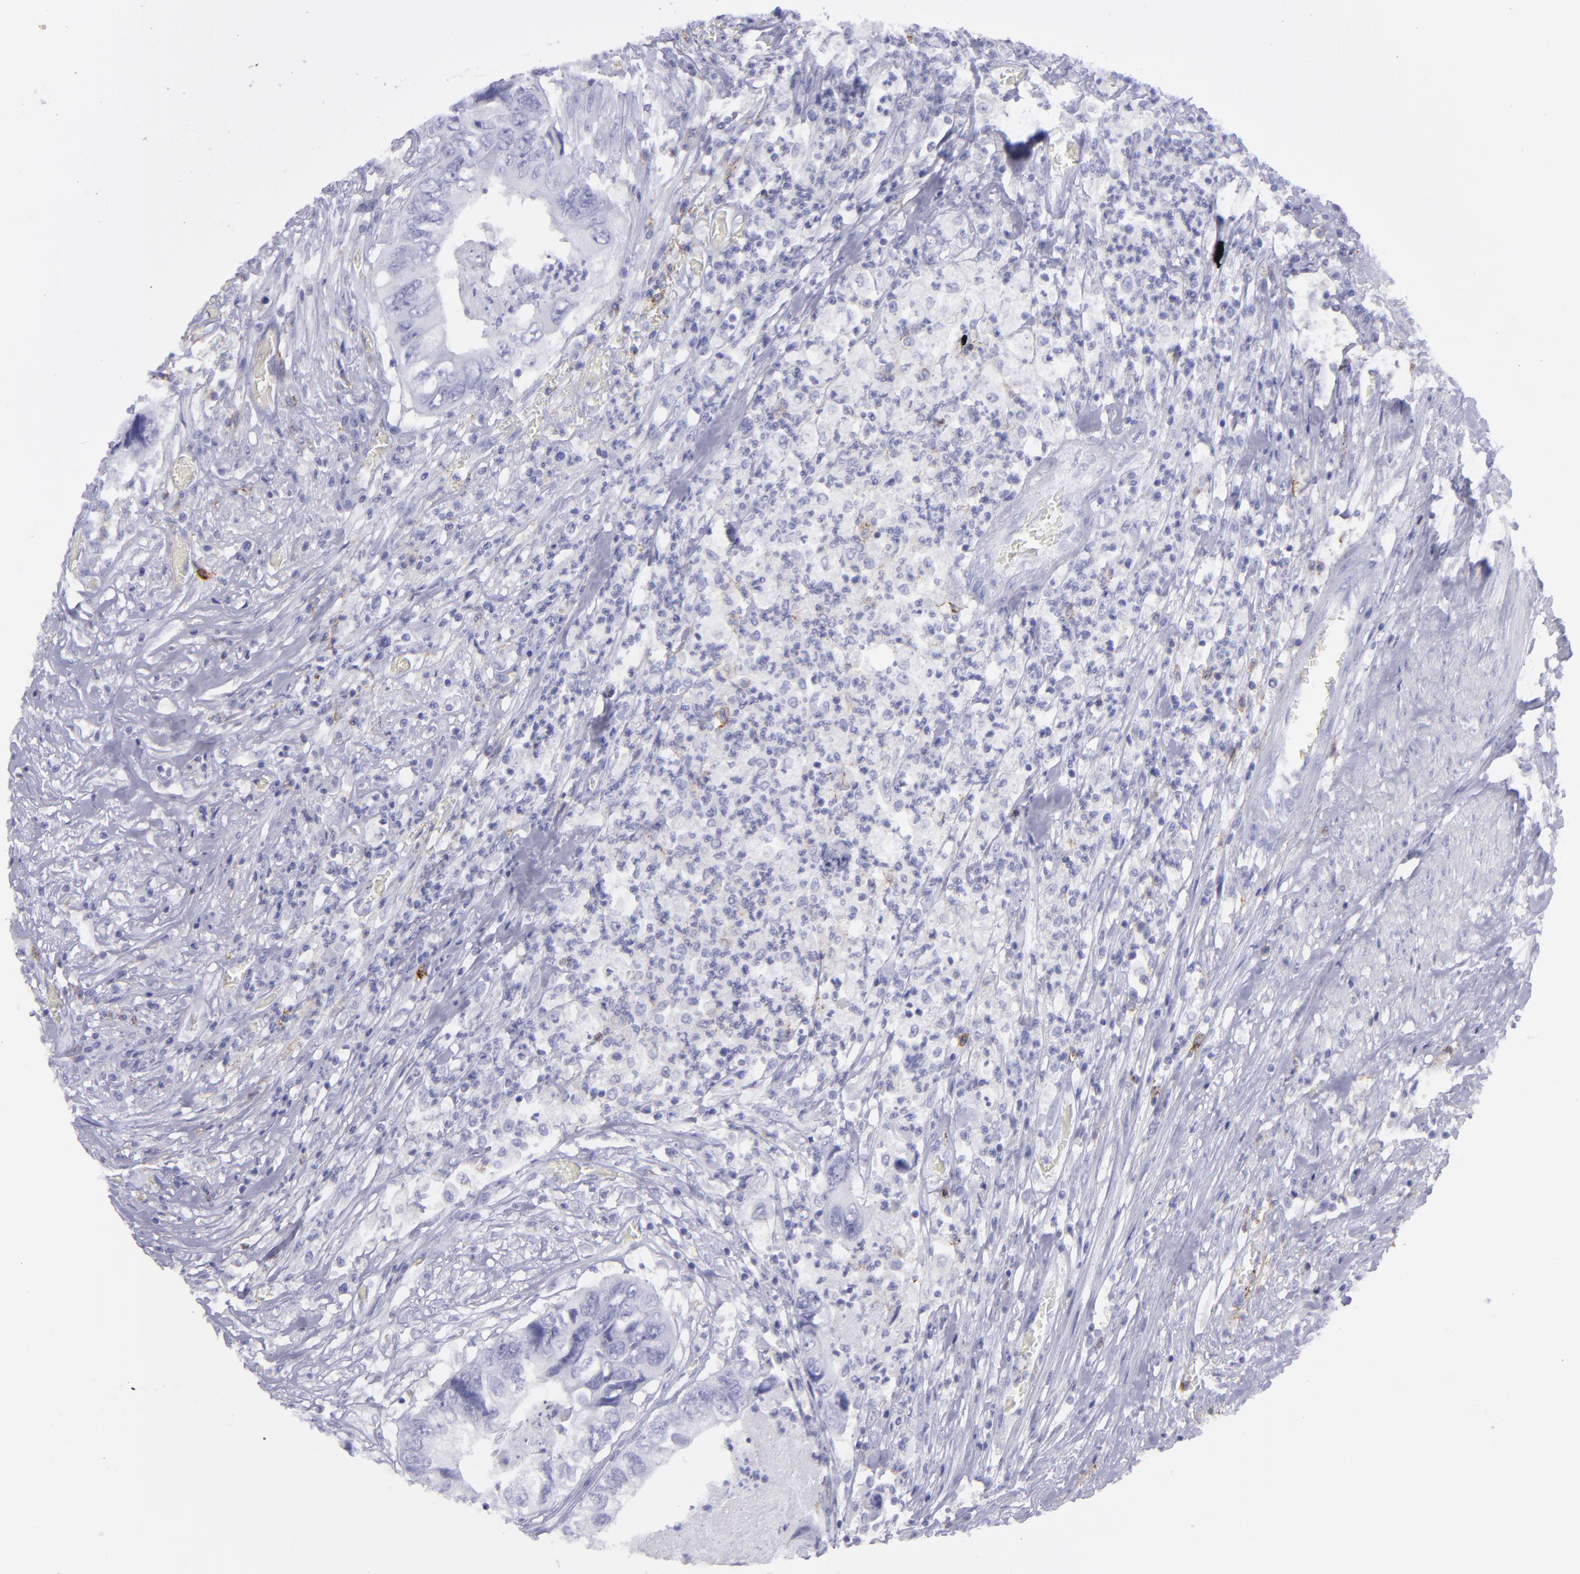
{"staining": {"intensity": "negative", "quantity": "none", "location": "none"}, "tissue": "colorectal cancer", "cell_type": "Tumor cells", "image_type": "cancer", "snomed": [{"axis": "morphology", "description": "Adenocarcinoma, NOS"}, {"axis": "topography", "description": "Rectum"}], "caption": "An image of colorectal cancer (adenocarcinoma) stained for a protein demonstrates no brown staining in tumor cells.", "gene": "SELPLG", "patient": {"sex": "female", "age": 82}}